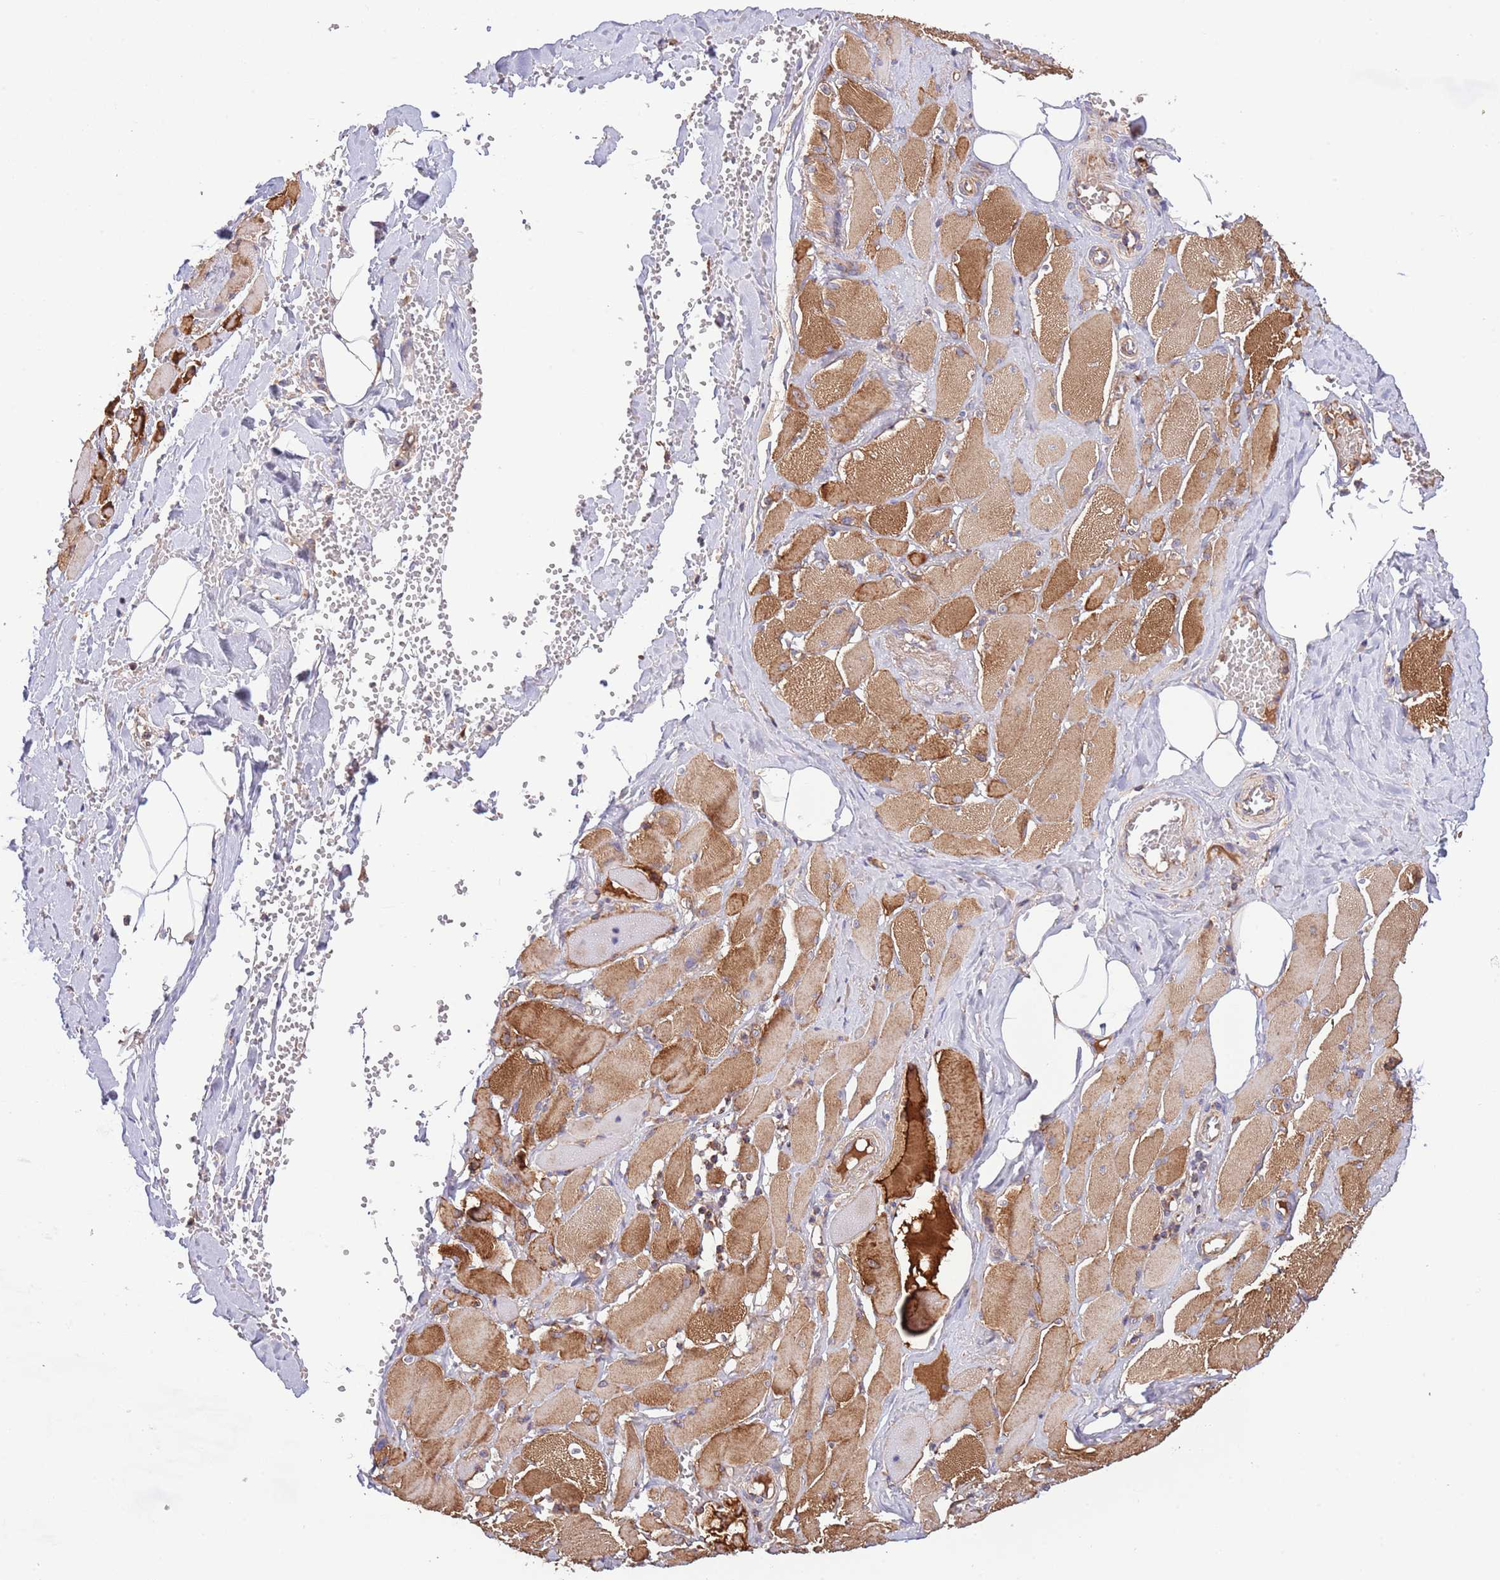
{"staining": {"intensity": "strong", "quantity": ">75%", "location": "cytoplasmic/membranous"}, "tissue": "skeletal muscle", "cell_type": "Myocytes", "image_type": "normal", "snomed": [{"axis": "morphology", "description": "Normal tissue, NOS"}, {"axis": "morphology", "description": "Basal cell carcinoma"}, {"axis": "topography", "description": "Skeletal muscle"}], "caption": "Immunohistochemical staining of benign human skeletal muscle displays >75% levels of strong cytoplasmic/membranous protein staining in approximately >75% of myocytes. (DAB IHC, brown staining for protein, blue staining for nuclei).", "gene": "DNAJA3", "patient": {"sex": "female", "age": 64}}